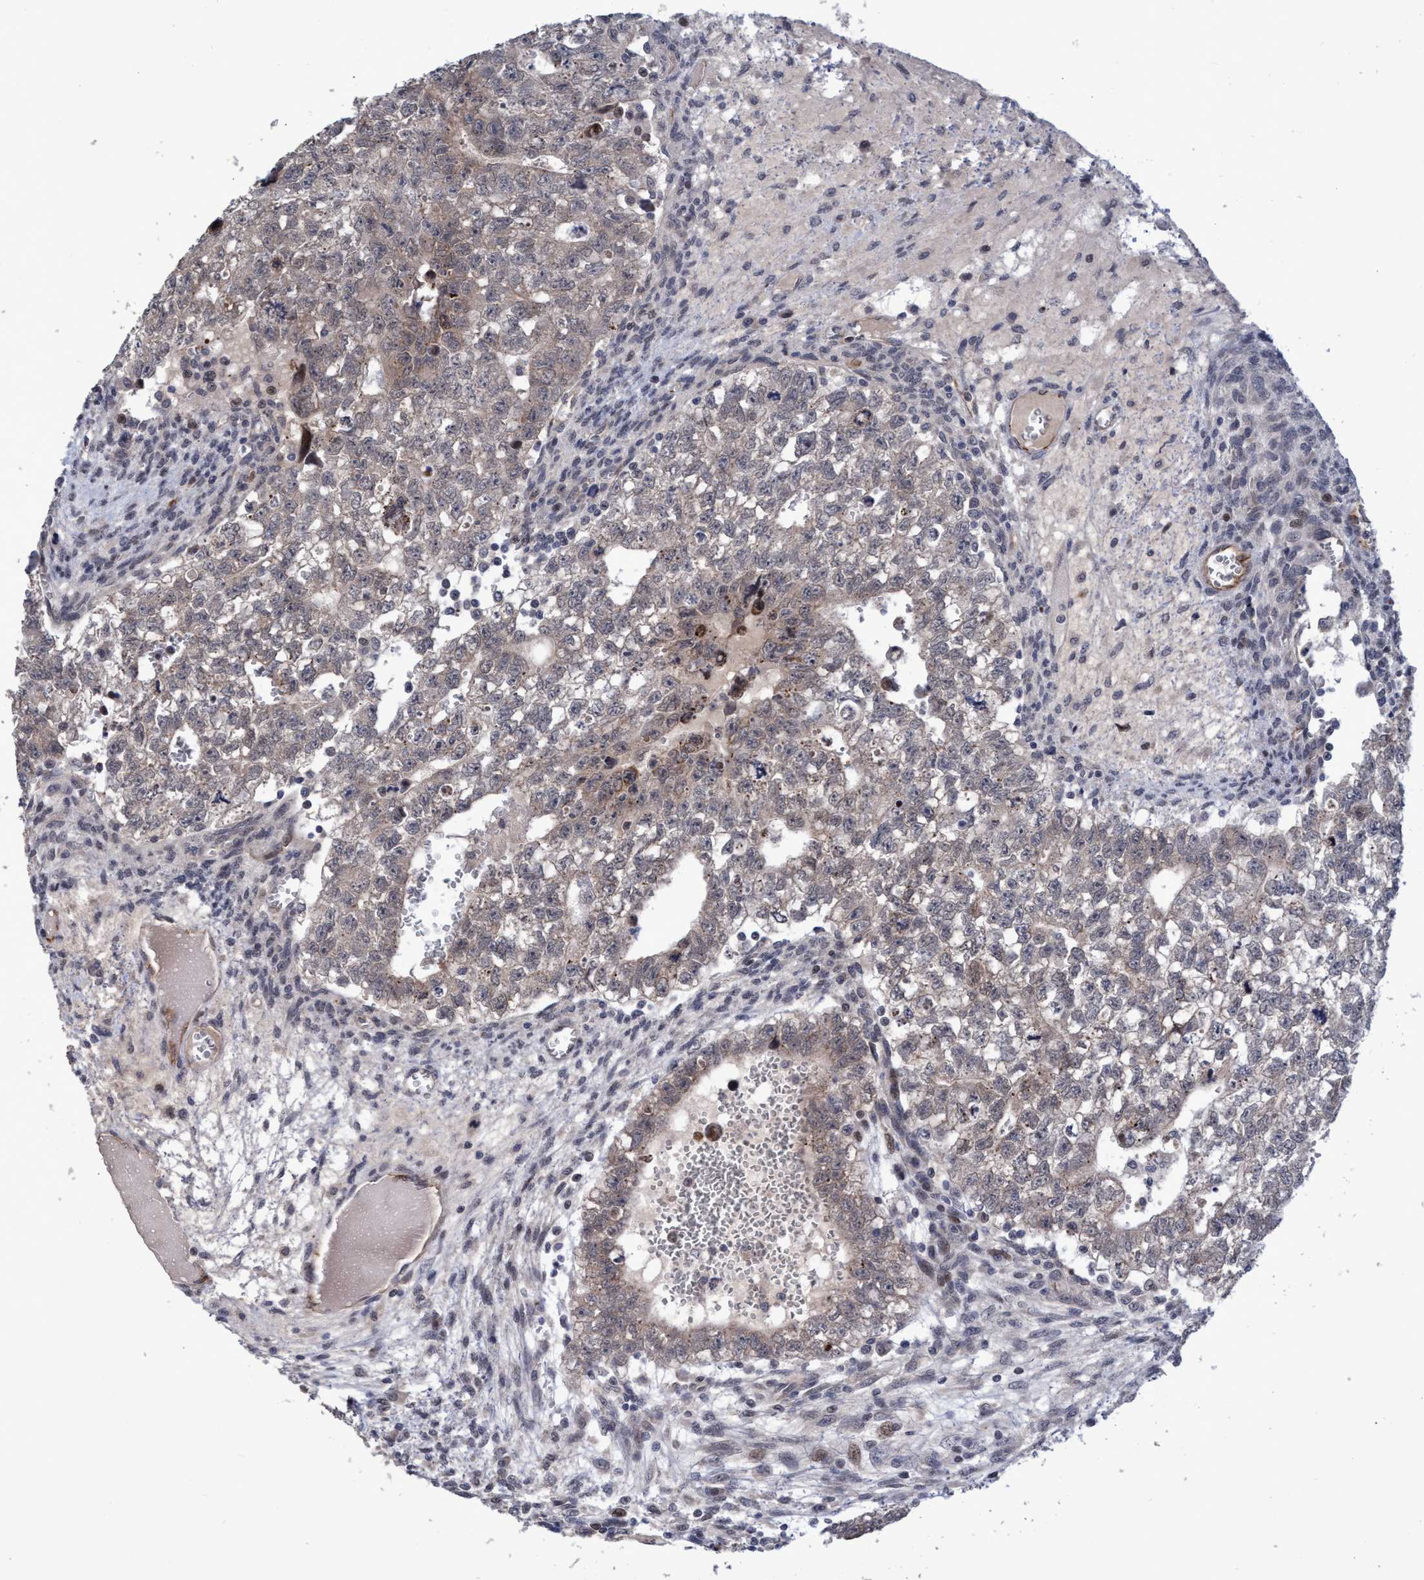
{"staining": {"intensity": "weak", "quantity": "<25%", "location": "cytoplasmic/membranous"}, "tissue": "testis cancer", "cell_type": "Tumor cells", "image_type": "cancer", "snomed": [{"axis": "morphology", "description": "Seminoma, NOS"}, {"axis": "morphology", "description": "Carcinoma, Embryonal, NOS"}, {"axis": "topography", "description": "Testis"}], "caption": "This is an IHC image of testis embryonal carcinoma. There is no expression in tumor cells.", "gene": "ZNF750", "patient": {"sex": "male", "age": 38}}